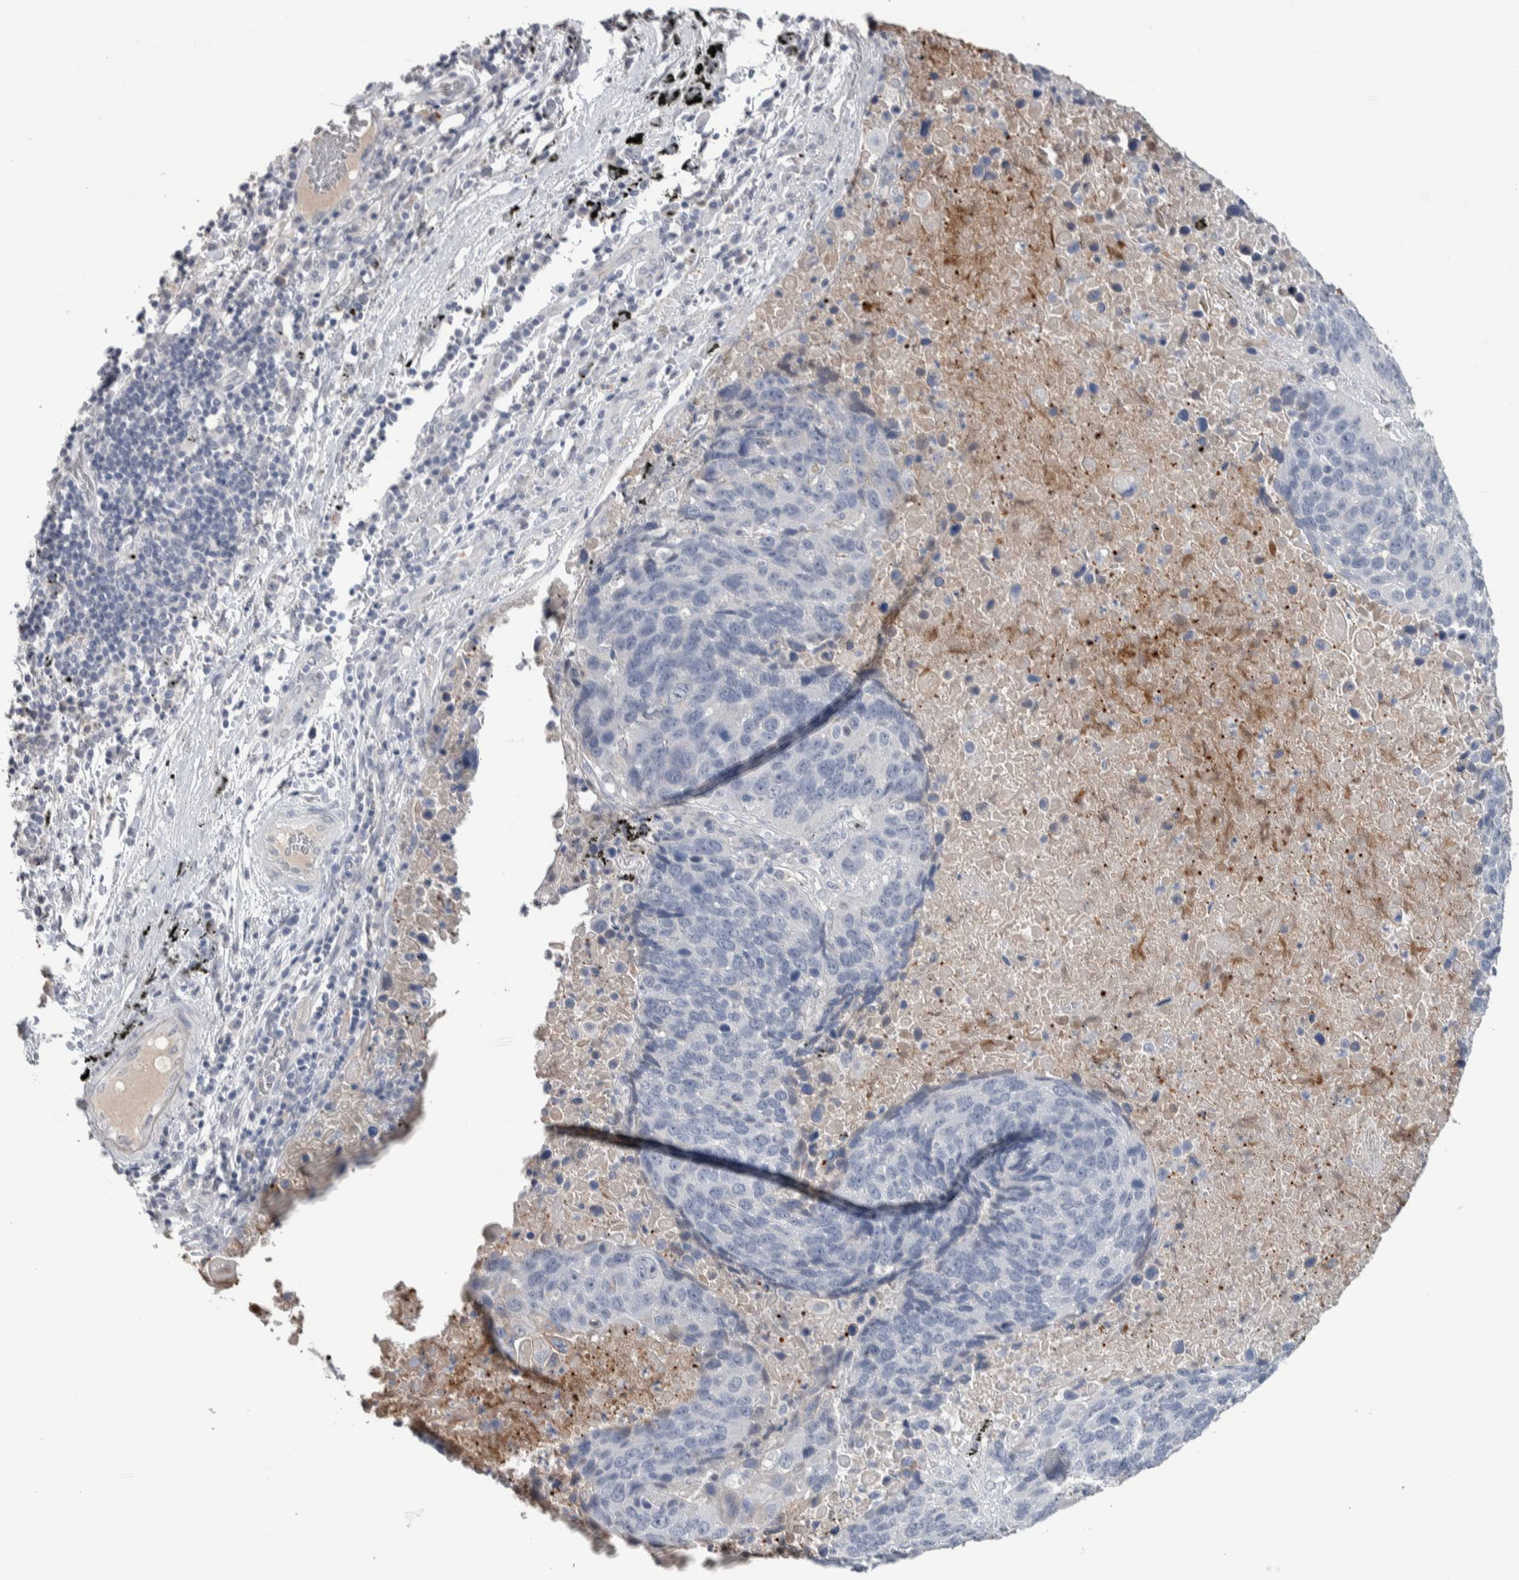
{"staining": {"intensity": "negative", "quantity": "none", "location": "none"}, "tissue": "lung cancer", "cell_type": "Tumor cells", "image_type": "cancer", "snomed": [{"axis": "morphology", "description": "Squamous cell carcinoma, NOS"}, {"axis": "topography", "description": "Lung"}], "caption": "DAB immunohistochemical staining of human lung cancer displays no significant staining in tumor cells.", "gene": "TMEM102", "patient": {"sex": "male", "age": 66}}